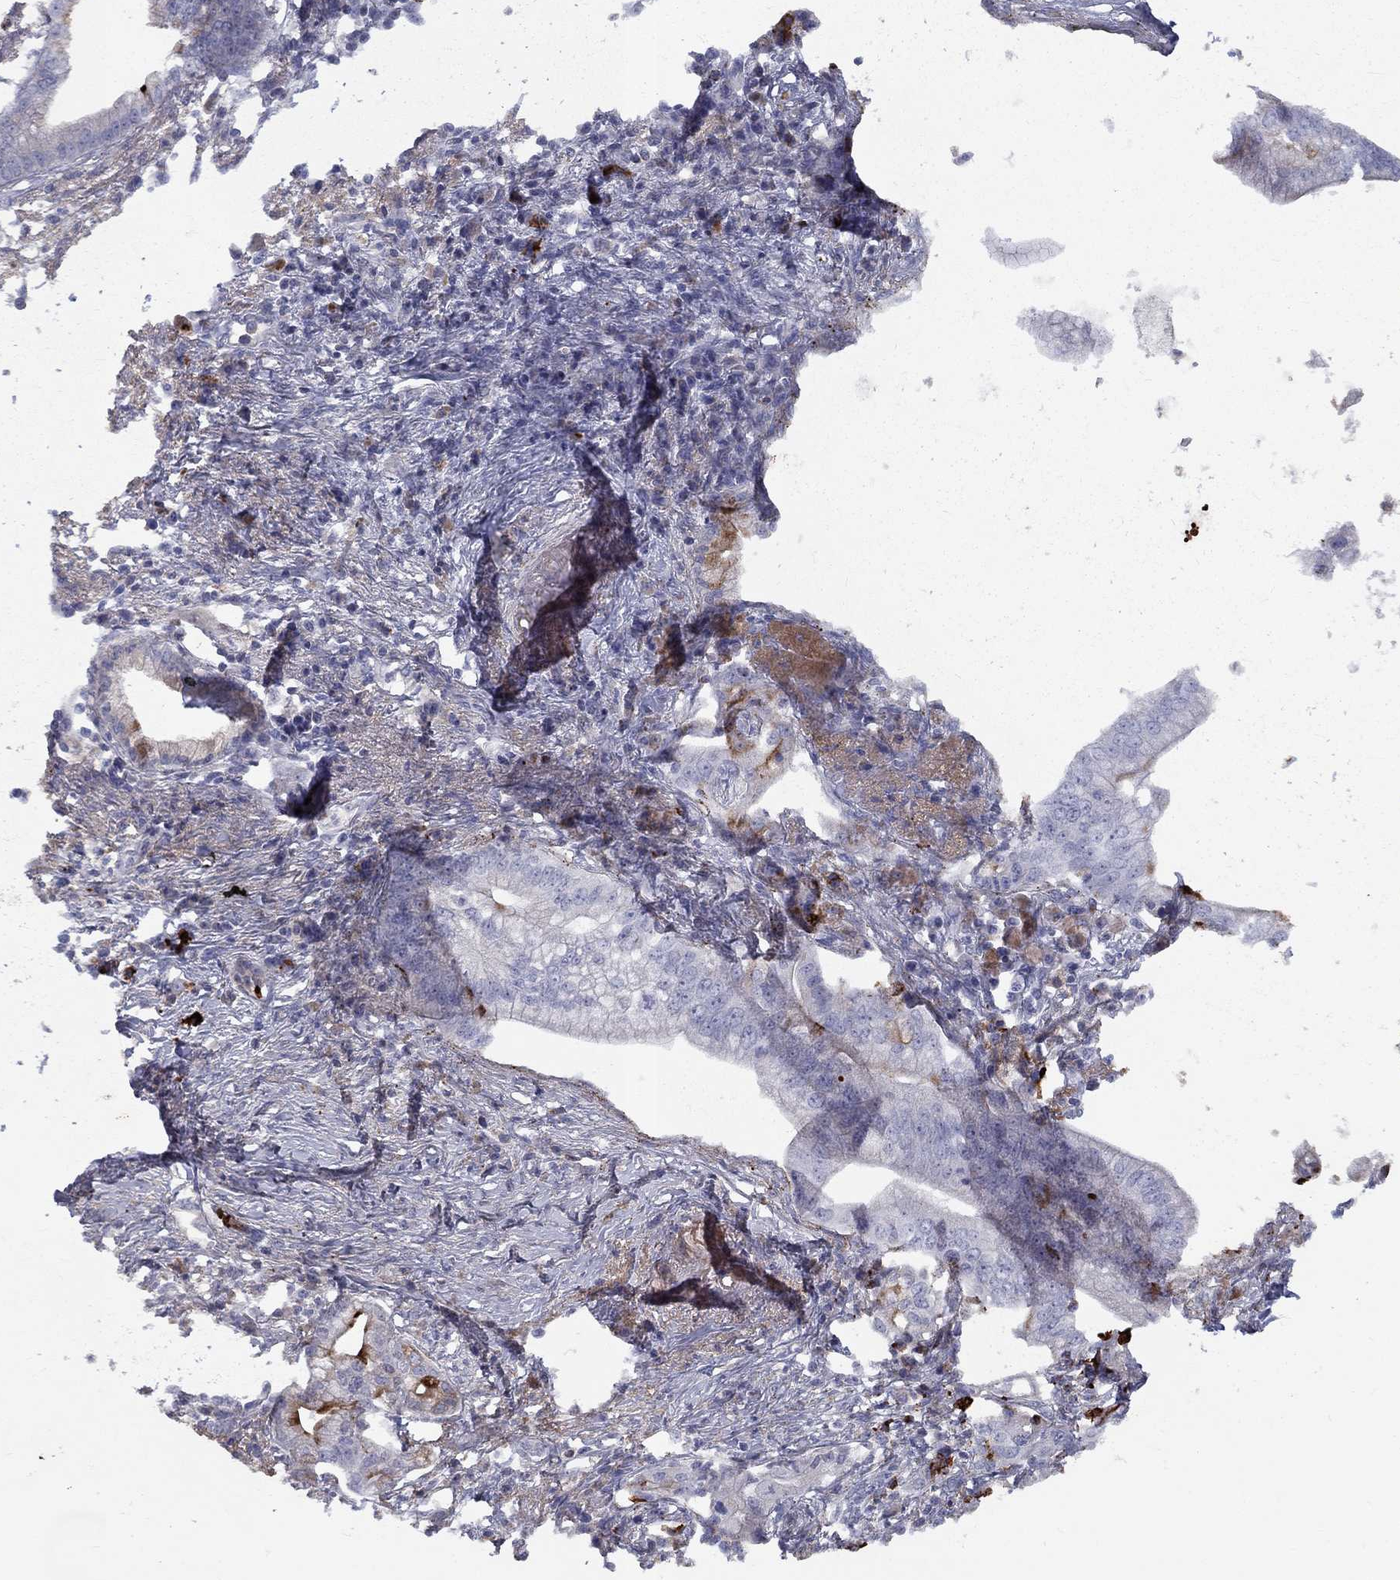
{"staining": {"intensity": "strong", "quantity": "<25%", "location": "cytoplasmic/membranous"}, "tissue": "pancreatic cancer", "cell_type": "Tumor cells", "image_type": "cancer", "snomed": [{"axis": "morphology", "description": "Normal tissue, NOS"}, {"axis": "morphology", "description": "Adenocarcinoma, NOS"}, {"axis": "topography", "description": "Pancreas"}], "caption": "There is medium levels of strong cytoplasmic/membranous expression in tumor cells of adenocarcinoma (pancreatic), as demonstrated by immunohistochemical staining (brown color).", "gene": "EPDR1", "patient": {"sex": "female", "age": 58}}